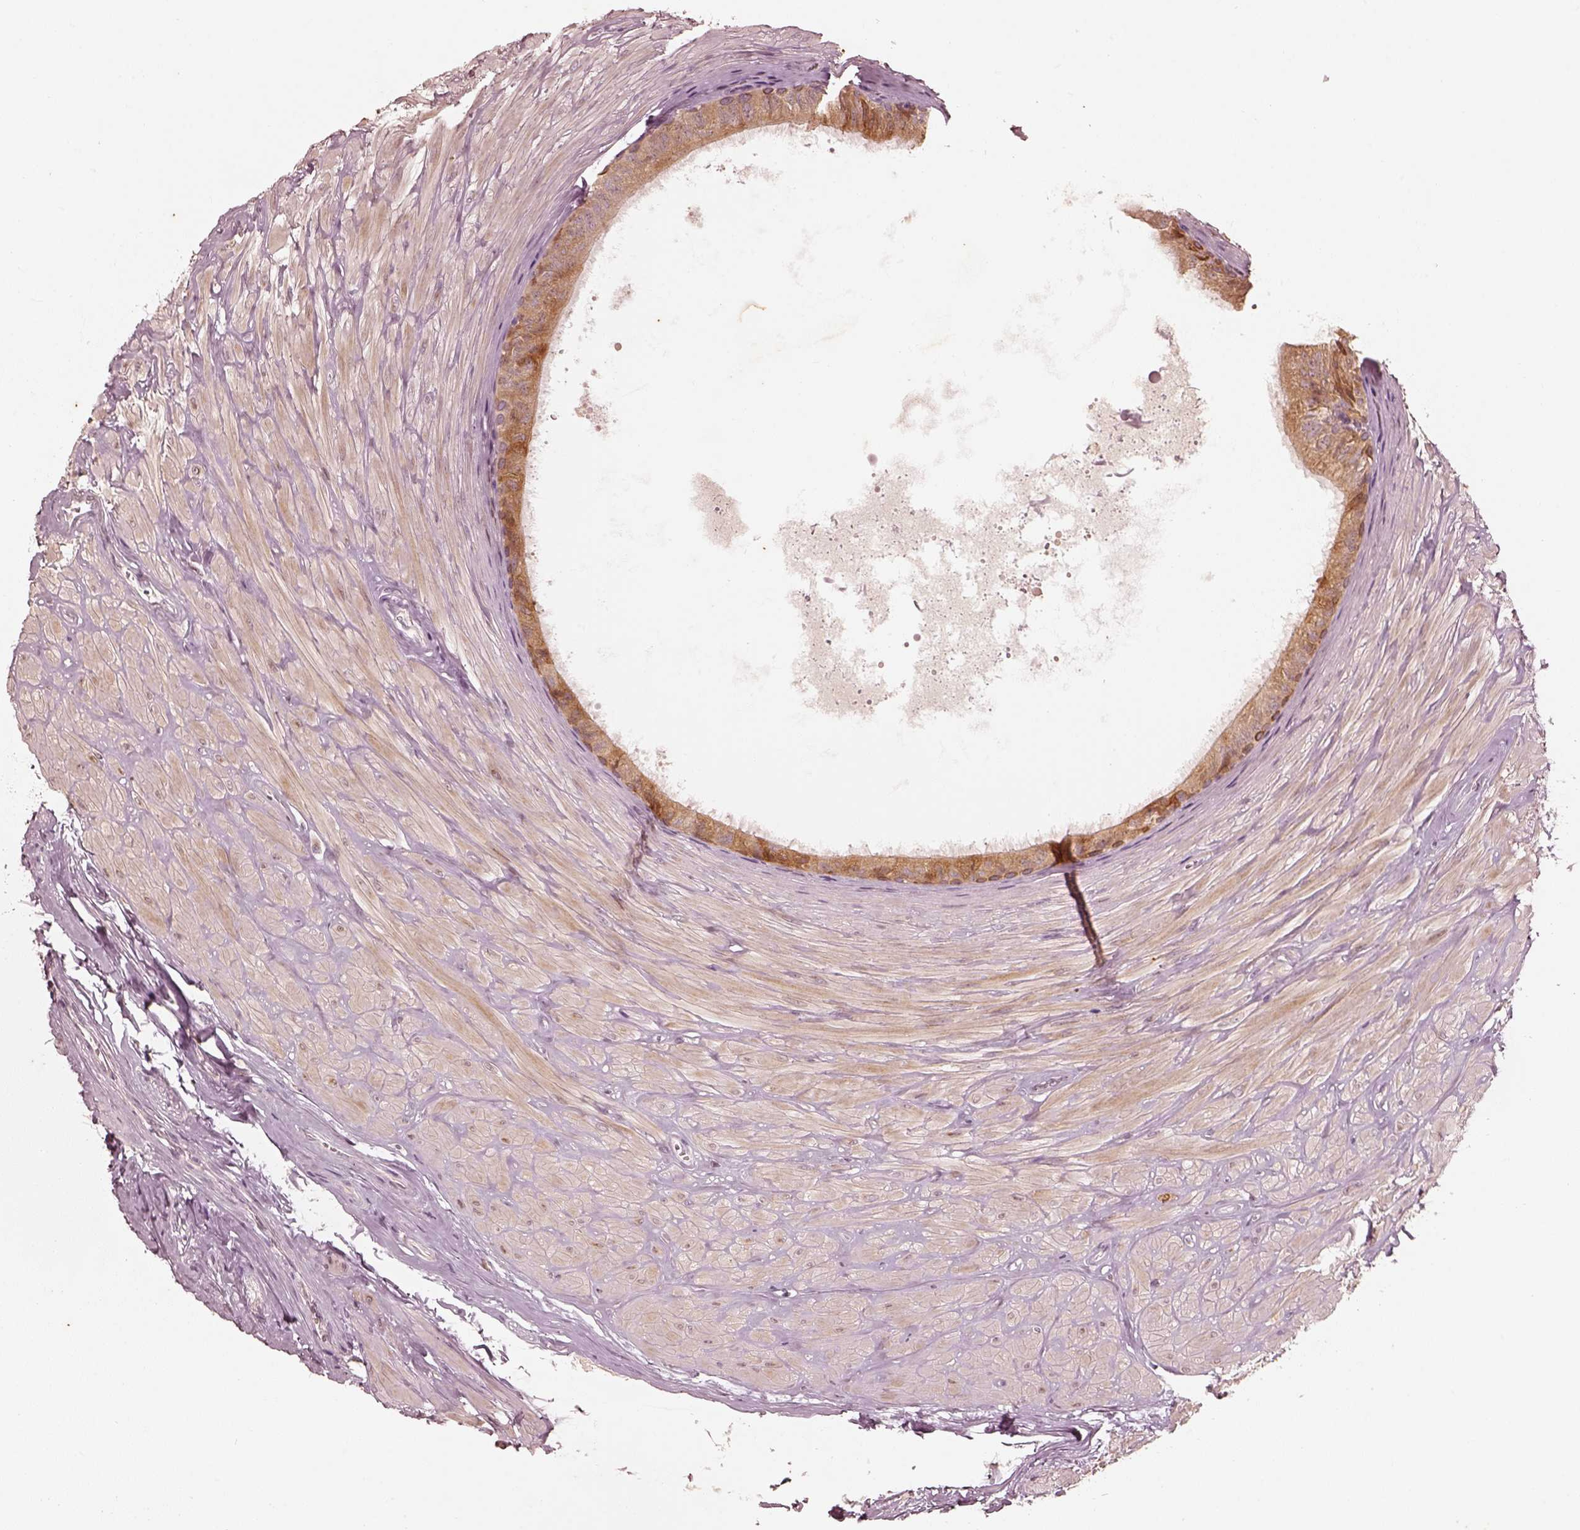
{"staining": {"intensity": "strong", "quantity": "<25%", "location": "cytoplasmic/membranous"}, "tissue": "epididymis", "cell_type": "Glandular cells", "image_type": "normal", "snomed": [{"axis": "morphology", "description": "Normal tissue, NOS"}, {"axis": "topography", "description": "Epididymis"}], "caption": "Glandular cells show medium levels of strong cytoplasmic/membranous staining in about <25% of cells in unremarkable human epididymis.", "gene": "WLS", "patient": {"sex": "male", "age": 37}}